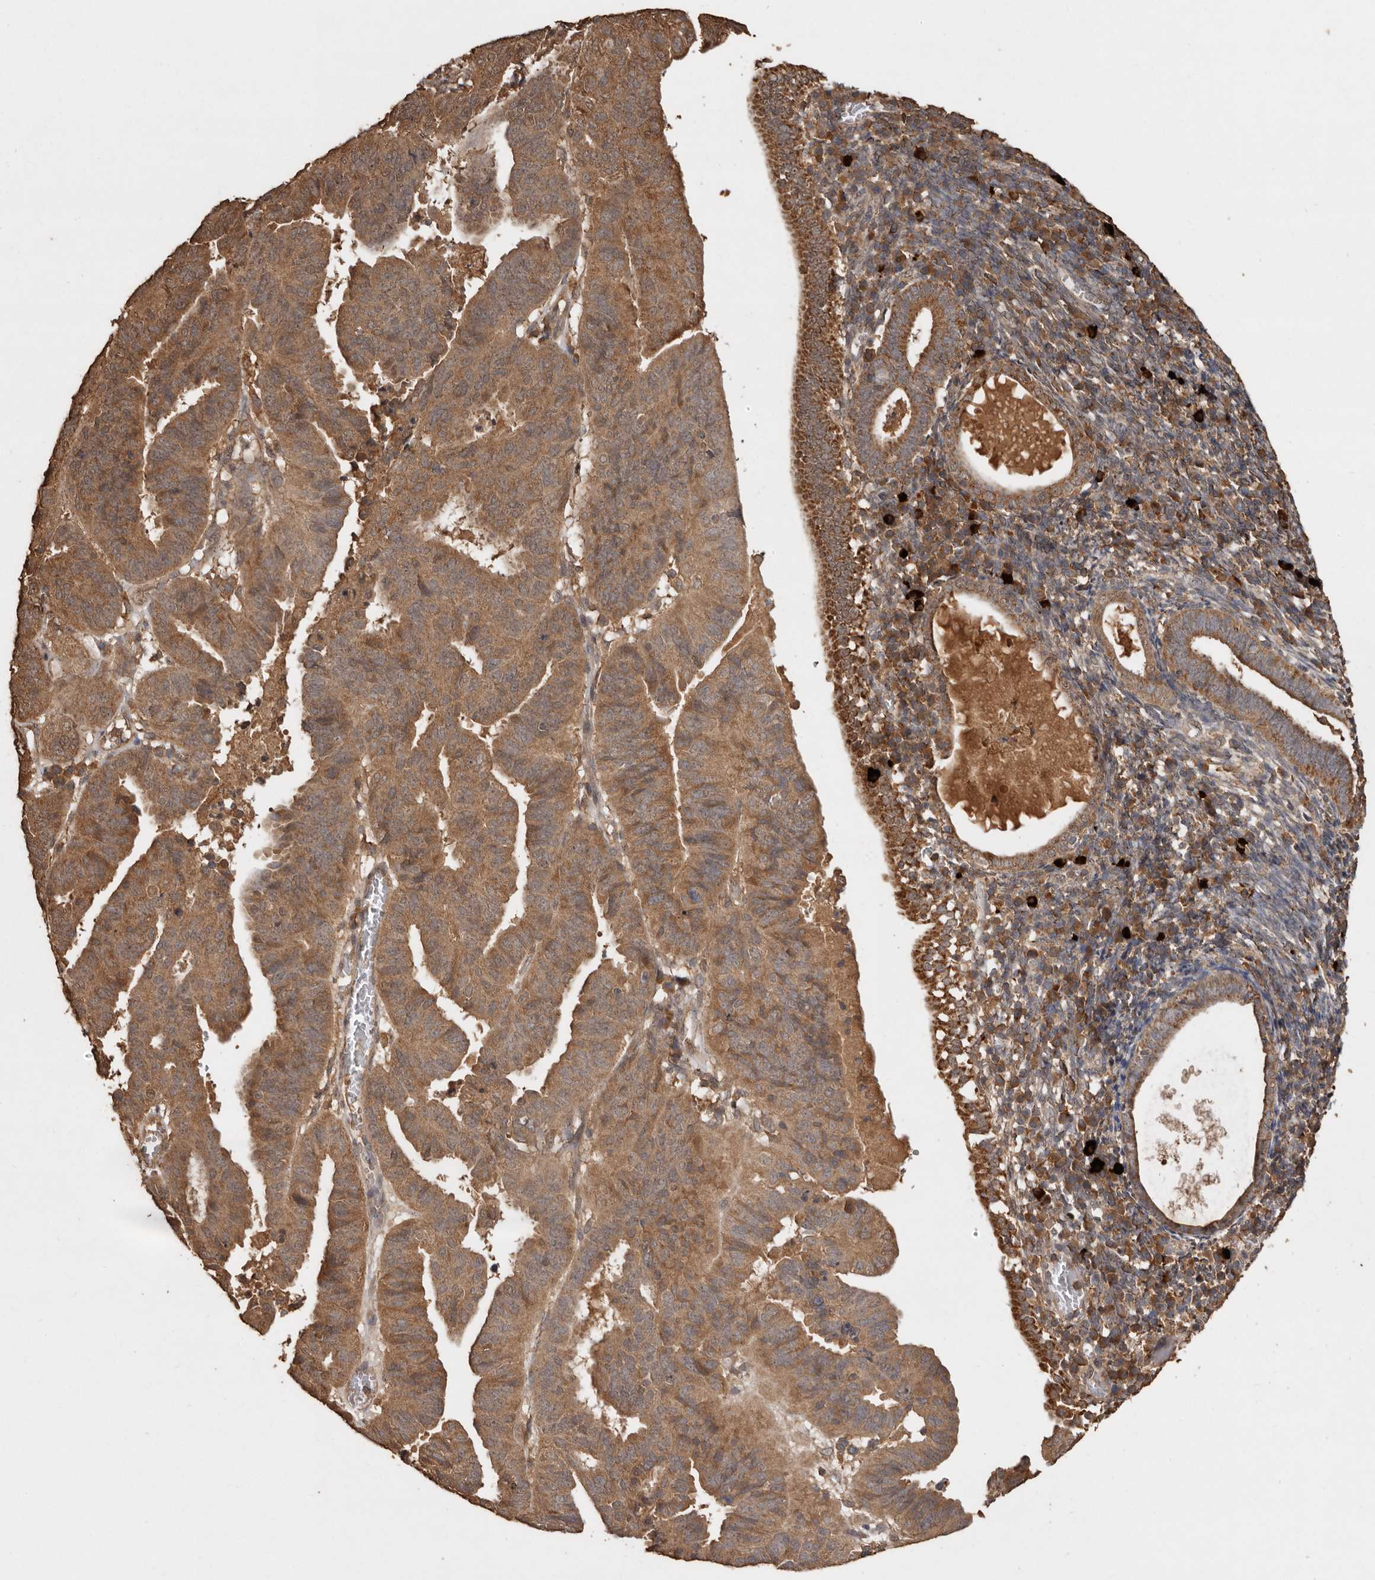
{"staining": {"intensity": "moderate", "quantity": ">75%", "location": "cytoplasmic/membranous"}, "tissue": "endometrial cancer", "cell_type": "Tumor cells", "image_type": "cancer", "snomed": [{"axis": "morphology", "description": "Adenocarcinoma, NOS"}, {"axis": "topography", "description": "Uterus"}], "caption": "A histopathology image showing moderate cytoplasmic/membranous positivity in about >75% of tumor cells in adenocarcinoma (endometrial), as visualized by brown immunohistochemical staining.", "gene": "RWDD1", "patient": {"sex": "female", "age": 77}}